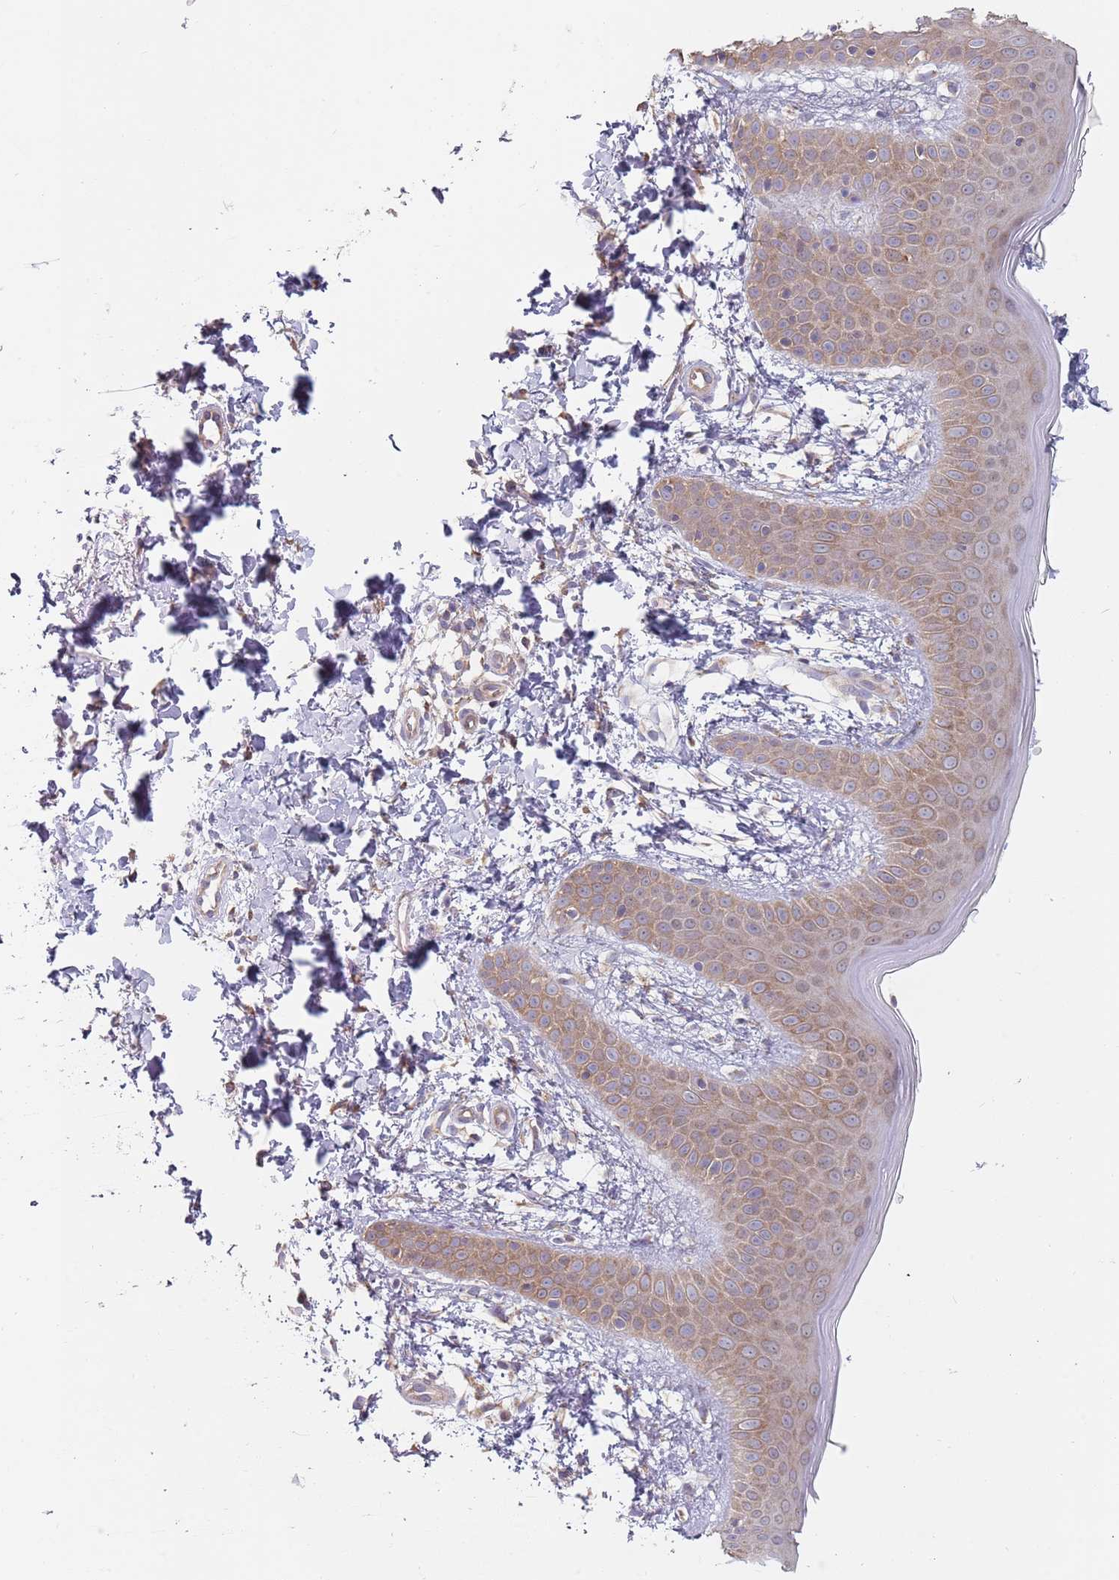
{"staining": {"intensity": "weak", "quantity": ">75%", "location": "cytoplasmic/membranous"}, "tissue": "skin", "cell_type": "Fibroblasts", "image_type": "normal", "snomed": [{"axis": "morphology", "description": "Normal tissue, NOS"}, {"axis": "topography", "description": "Skin"}], "caption": "This image shows IHC staining of unremarkable human skin, with low weak cytoplasmic/membranous expression in approximately >75% of fibroblasts.", "gene": "RPL17", "patient": {"sex": "male", "age": 36}}